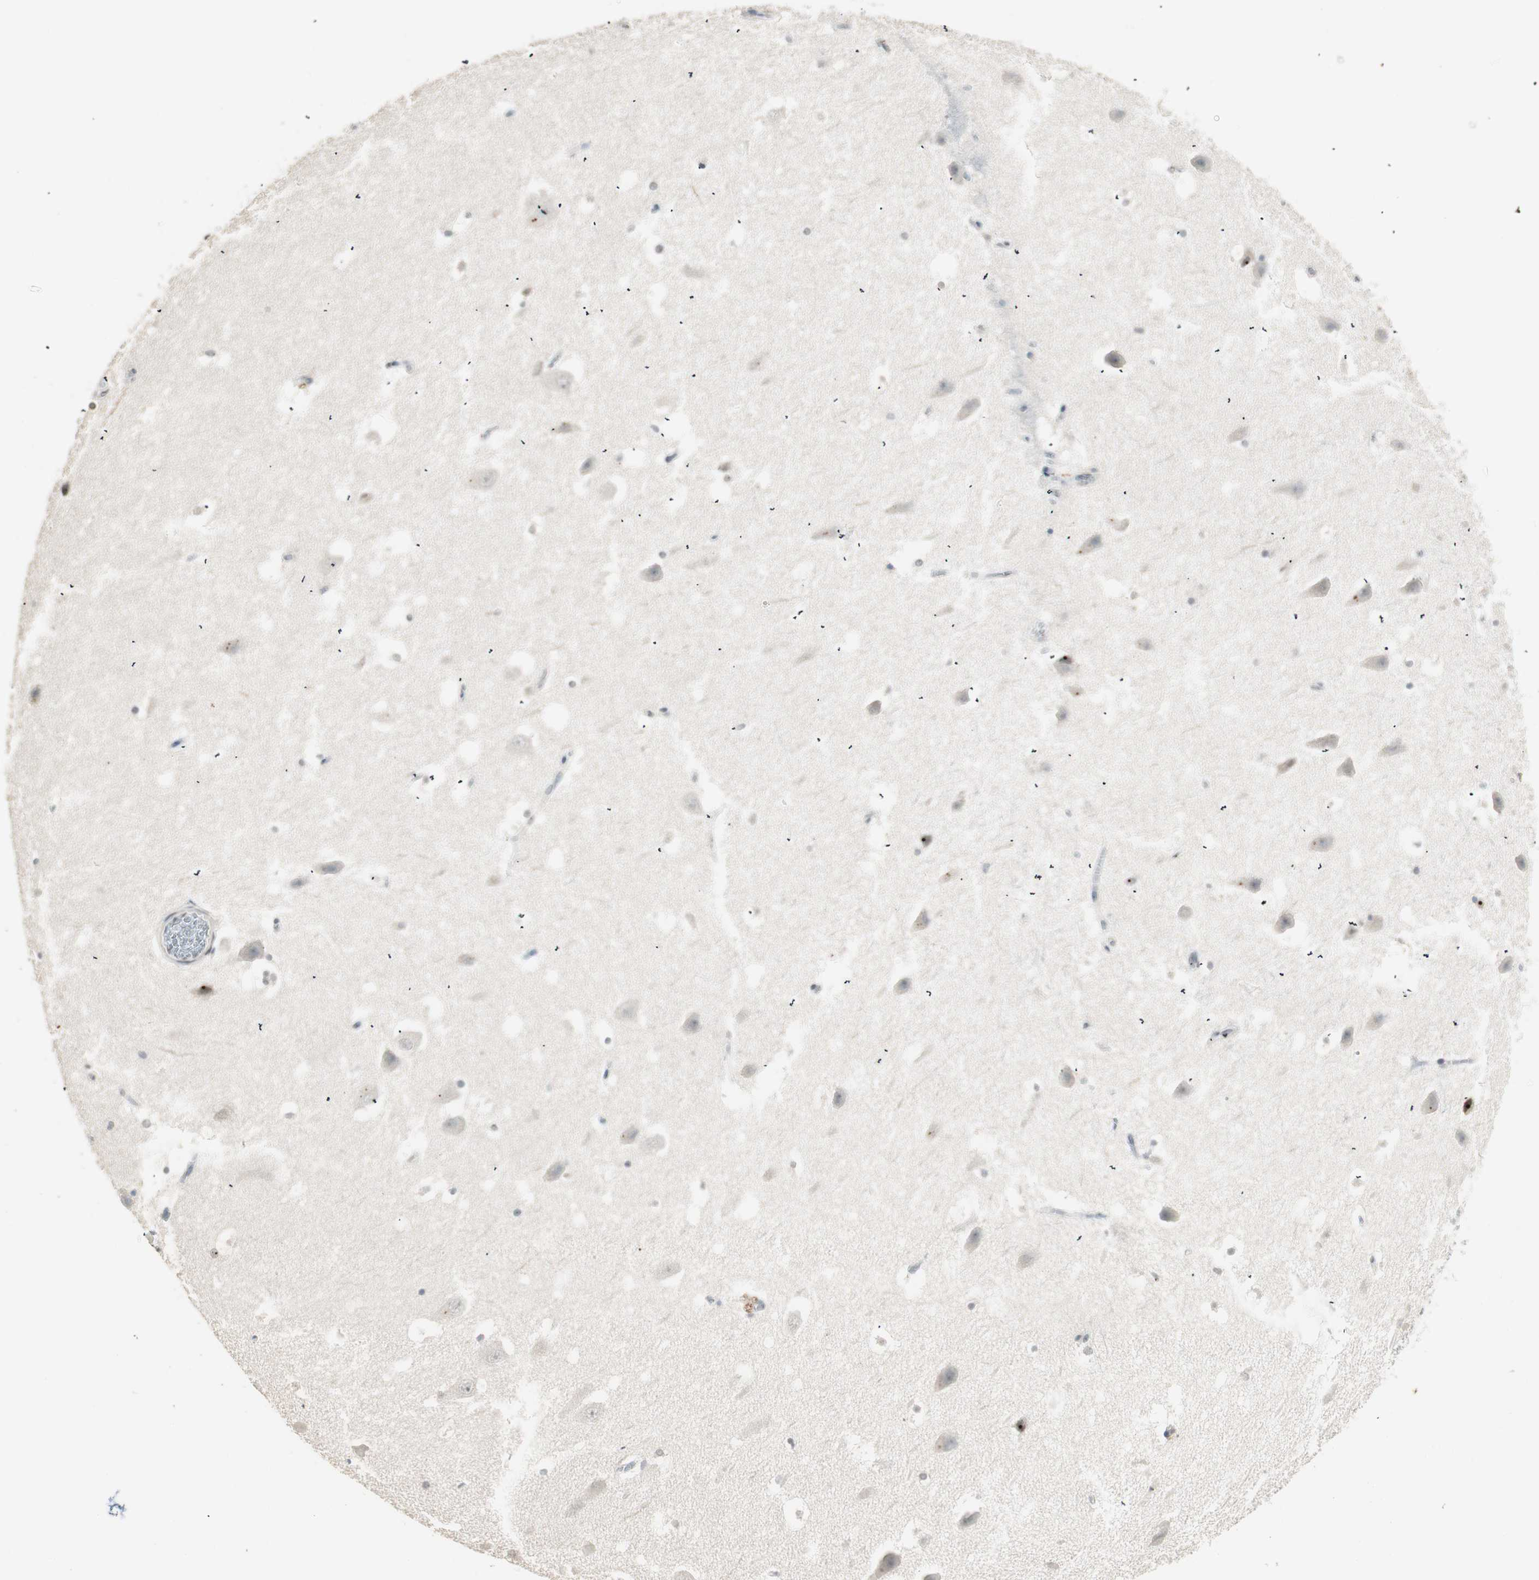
{"staining": {"intensity": "moderate", "quantity": "<25%", "location": "nuclear"}, "tissue": "hippocampus", "cell_type": "Glial cells", "image_type": "normal", "snomed": [{"axis": "morphology", "description": "Normal tissue, NOS"}, {"axis": "topography", "description": "Hippocampus"}], "caption": "IHC (DAB (3,3'-diaminobenzidine)) staining of unremarkable human hippocampus demonstrates moderate nuclear protein expression in approximately <25% of glial cells. (DAB IHC, brown staining for protein, blue staining for nuclei).", "gene": "ETV4", "patient": {"sex": "male", "age": 45}}